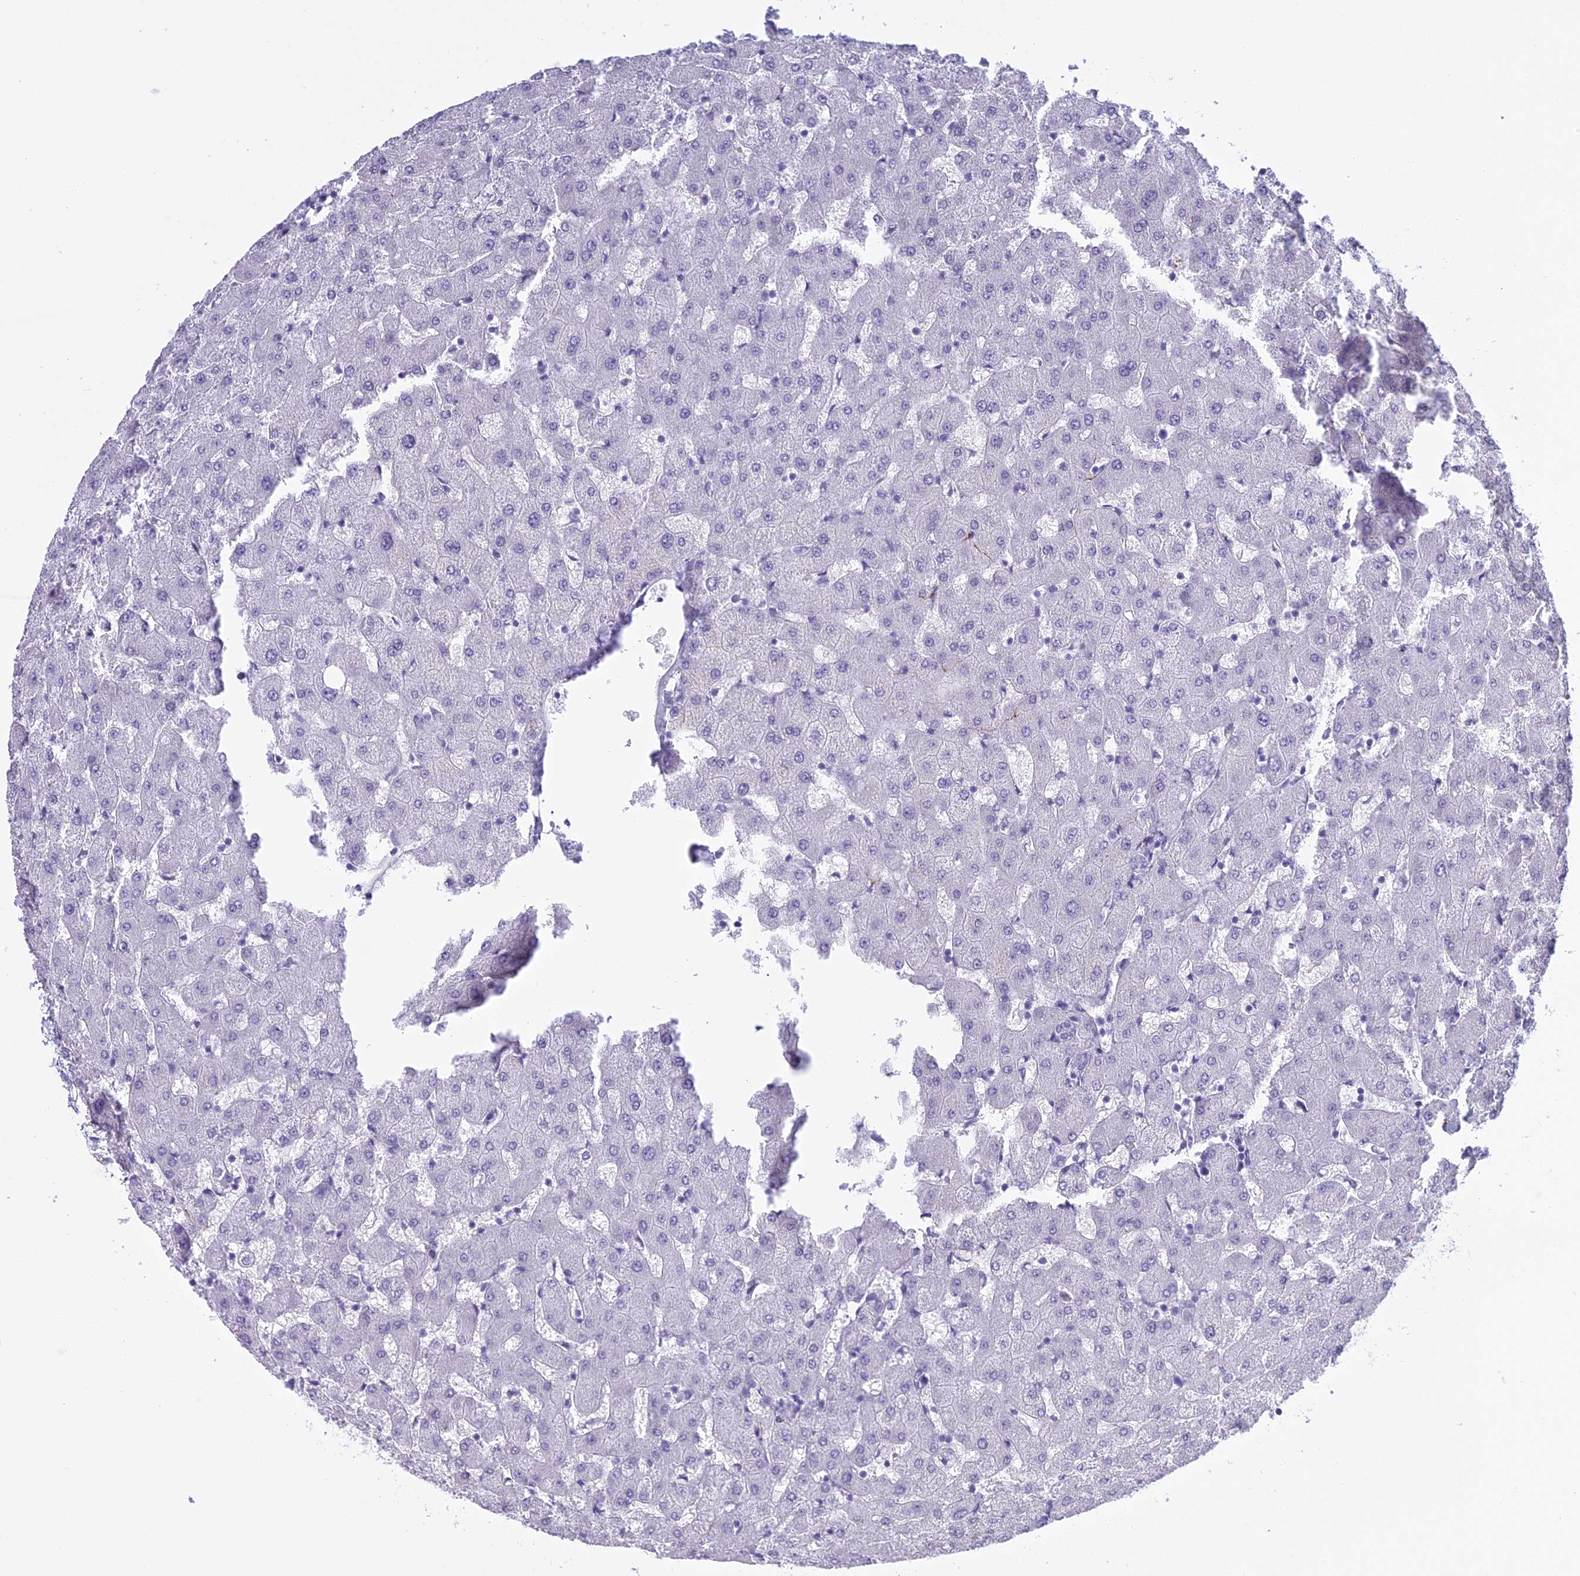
{"staining": {"intensity": "negative", "quantity": "none", "location": "none"}, "tissue": "liver", "cell_type": "Cholangiocytes", "image_type": "normal", "snomed": [{"axis": "morphology", "description": "Normal tissue, NOS"}, {"axis": "topography", "description": "Liver"}], "caption": "DAB immunohistochemical staining of benign human liver reveals no significant expression in cholangiocytes. (Stains: DAB IHC with hematoxylin counter stain, Microscopy: brightfield microscopy at high magnification).", "gene": "MAP6", "patient": {"sex": "female", "age": 63}}